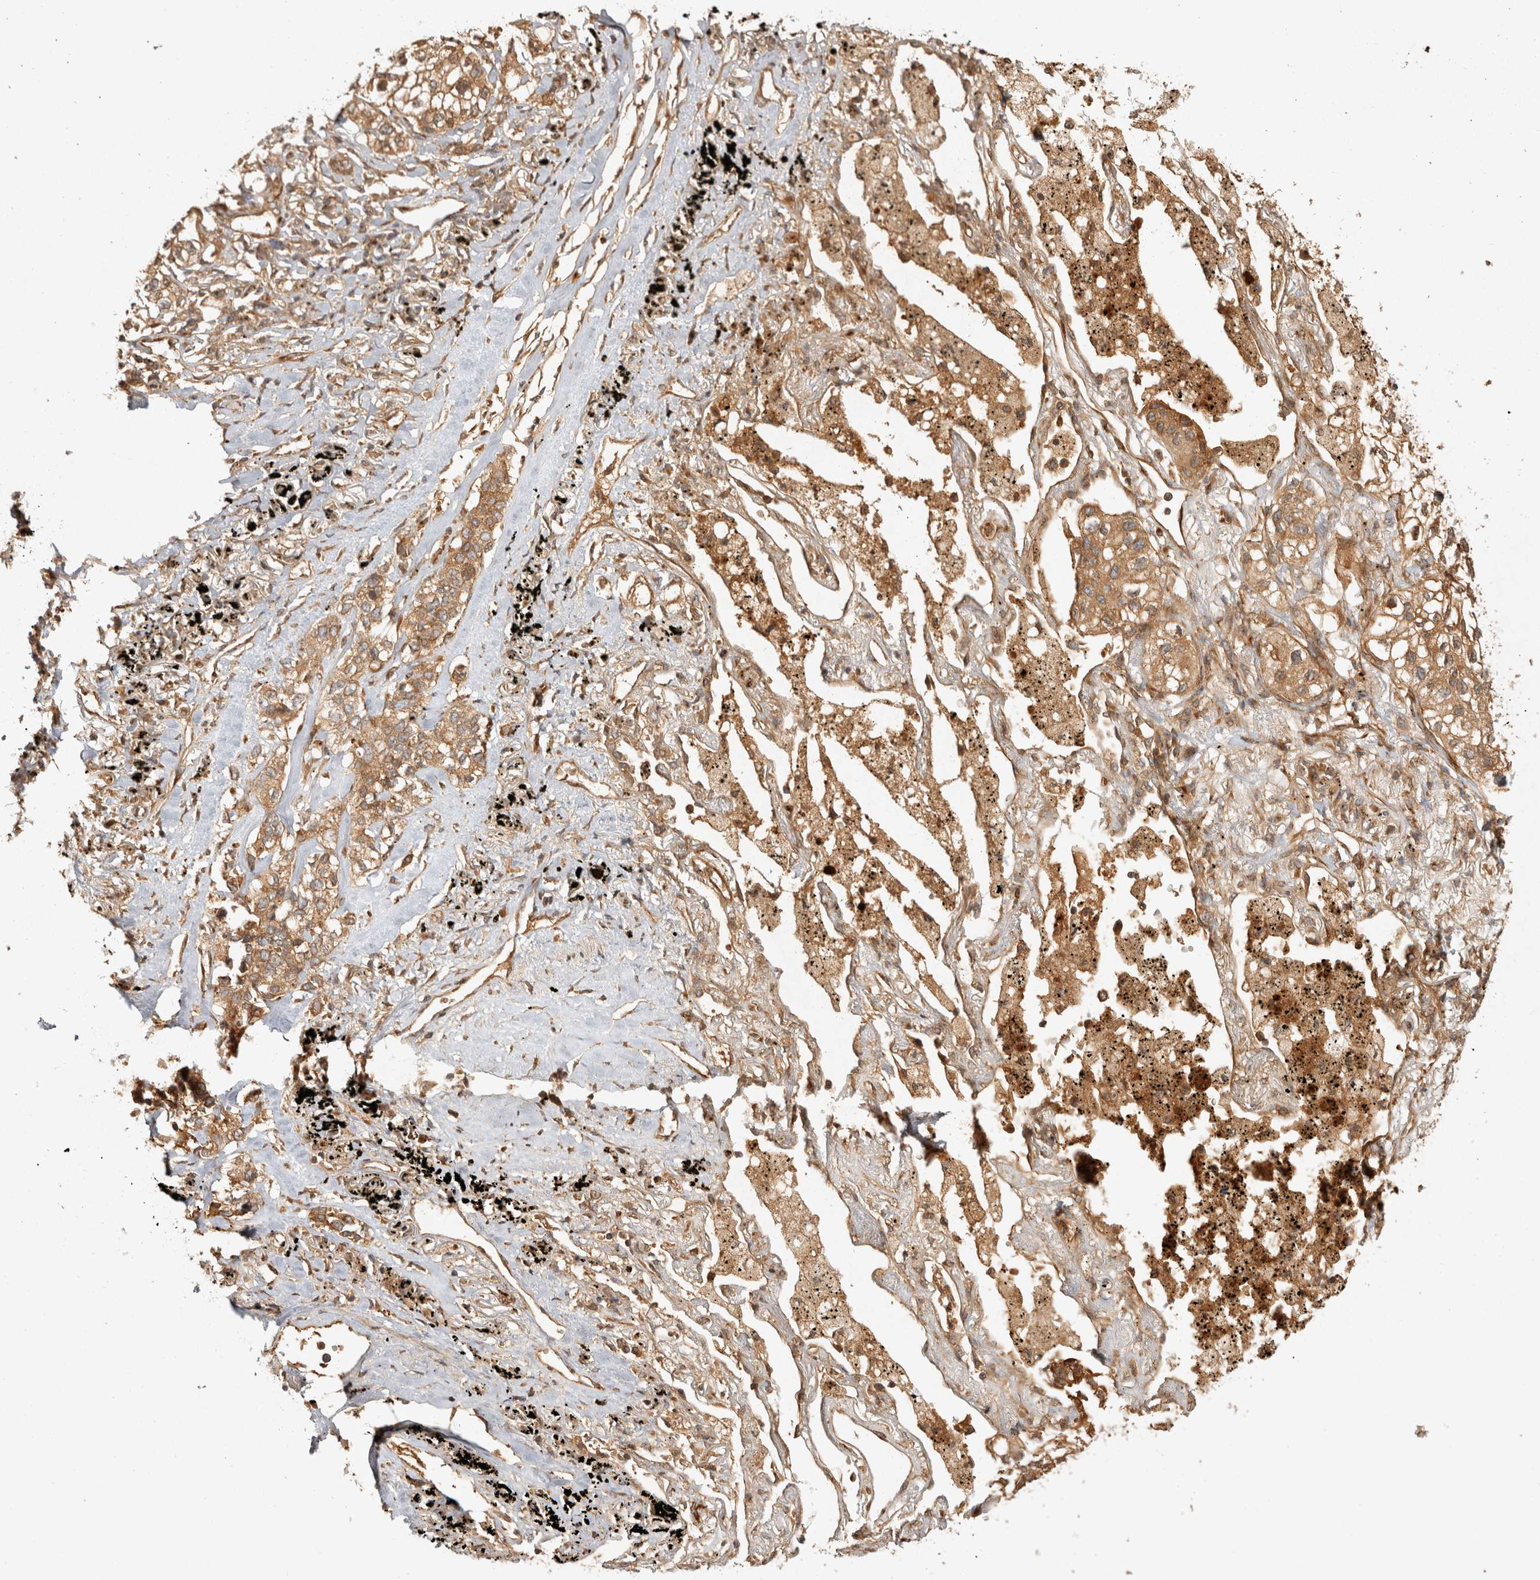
{"staining": {"intensity": "moderate", "quantity": ">75%", "location": "cytoplasmic/membranous"}, "tissue": "lung cancer", "cell_type": "Tumor cells", "image_type": "cancer", "snomed": [{"axis": "morphology", "description": "Adenocarcinoma, NOS"}, {"axis": "topography", "description": "Lung"}], "caption": "Immunohistochemical staining of human adenocarcinoma (lung) shows medium levels of moderate cytoplasmic/membranous staining in approximately >75% of tumor cells.", "gene": "CAMSAP2", "patient": {"sex": "male", "age": 63}}